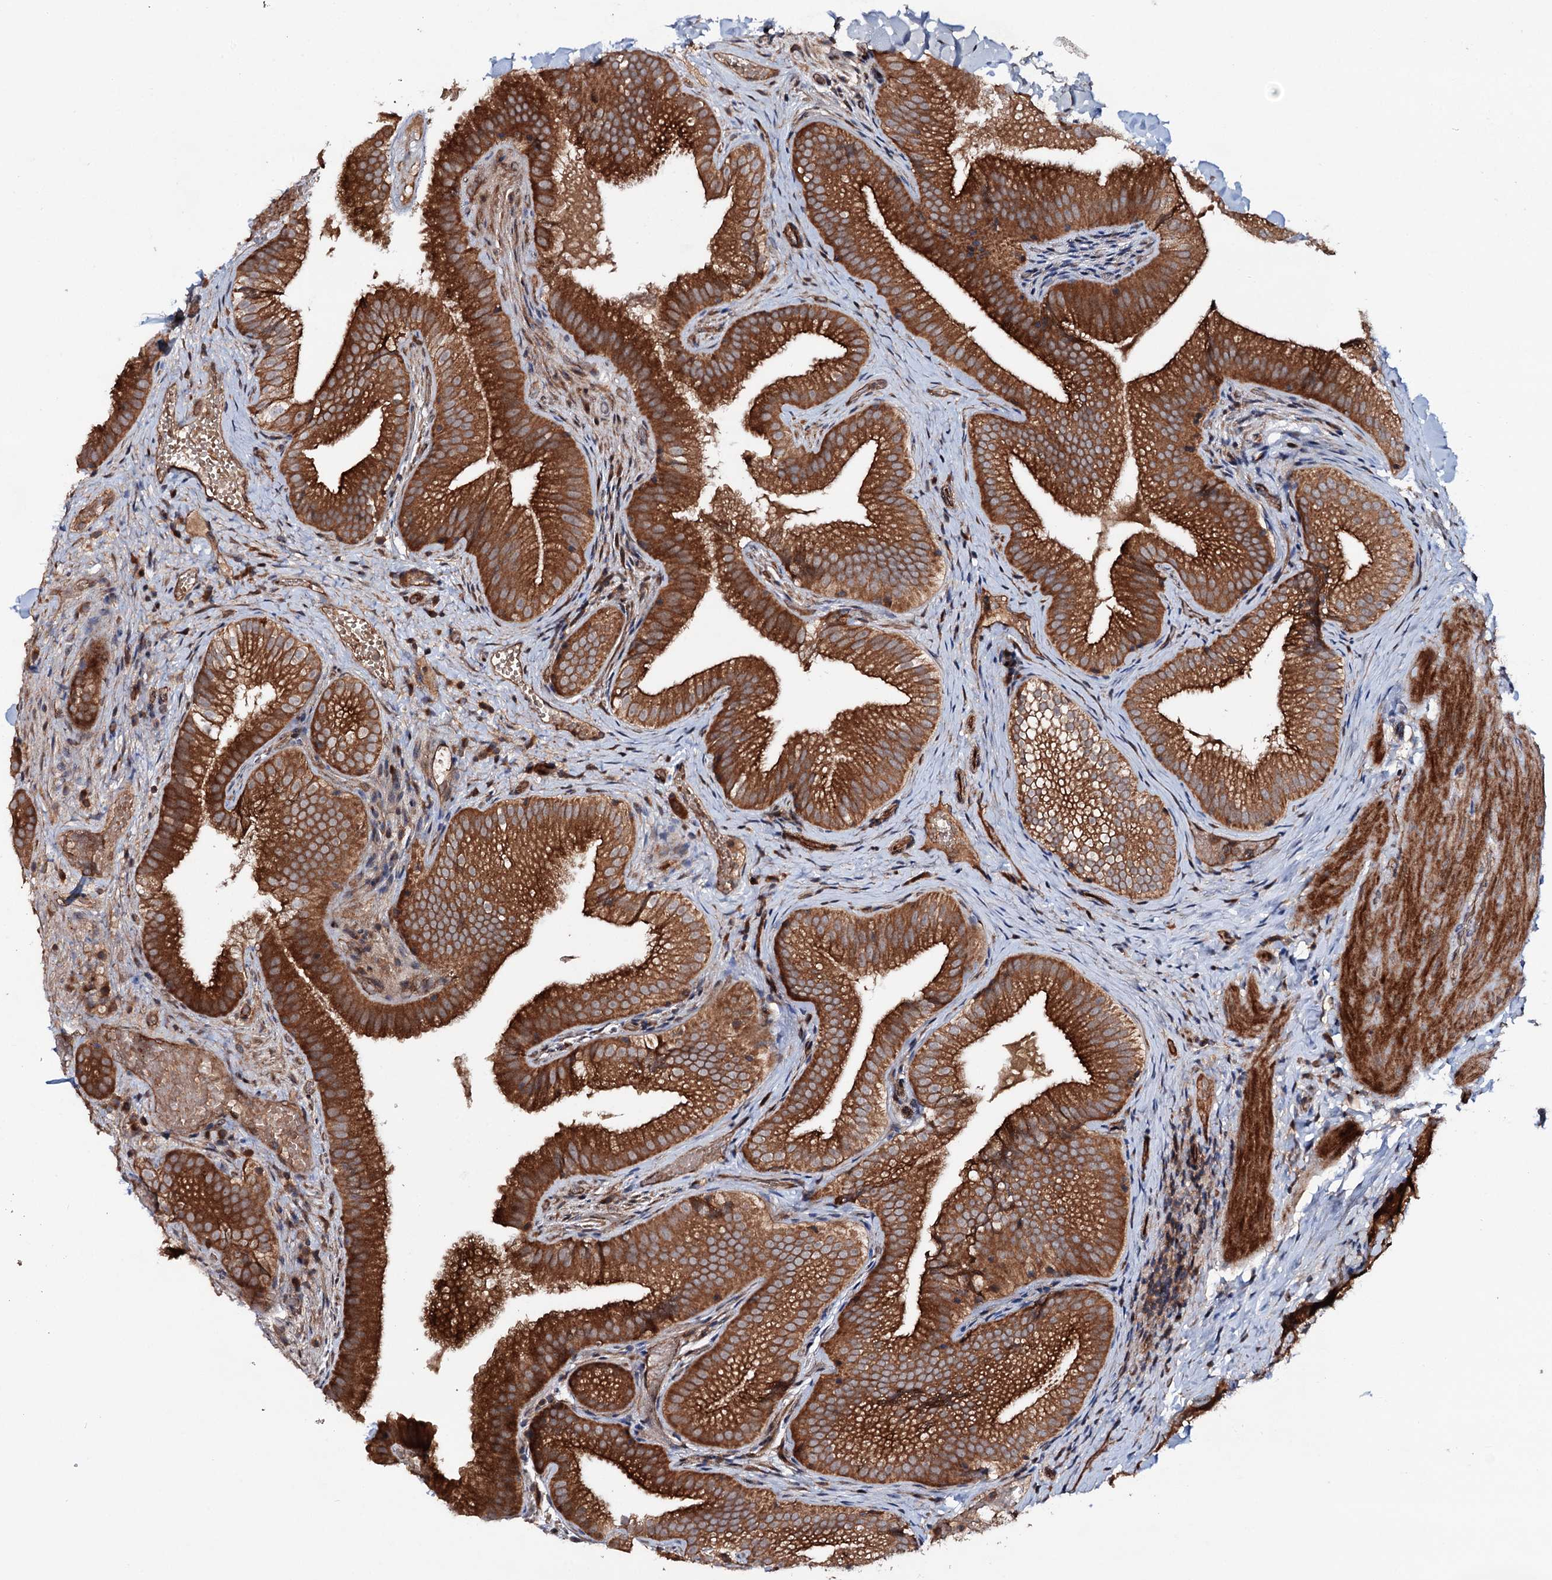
{"staining": {"intensity": "strong", "quantity": ">75%", "location": "cytoplasmic/membranous"}, "tissue": "gallbladder", "cell_type": "Glandular cells", "image_type": "normal", "snomed": [{"axis": "morphology", "description": "Normal tissue, NOS"}, {"axis": "topography", "description": "Gallbladder"}], "caption": "Glandular cells display high levels of strong cytoplasmic/membranous staining in about >75% of cells in benign gallbladder. Nuclei are stained in blue.", "gene": "ADGRG4", "patient": {"sex": "female", "age": 30}}